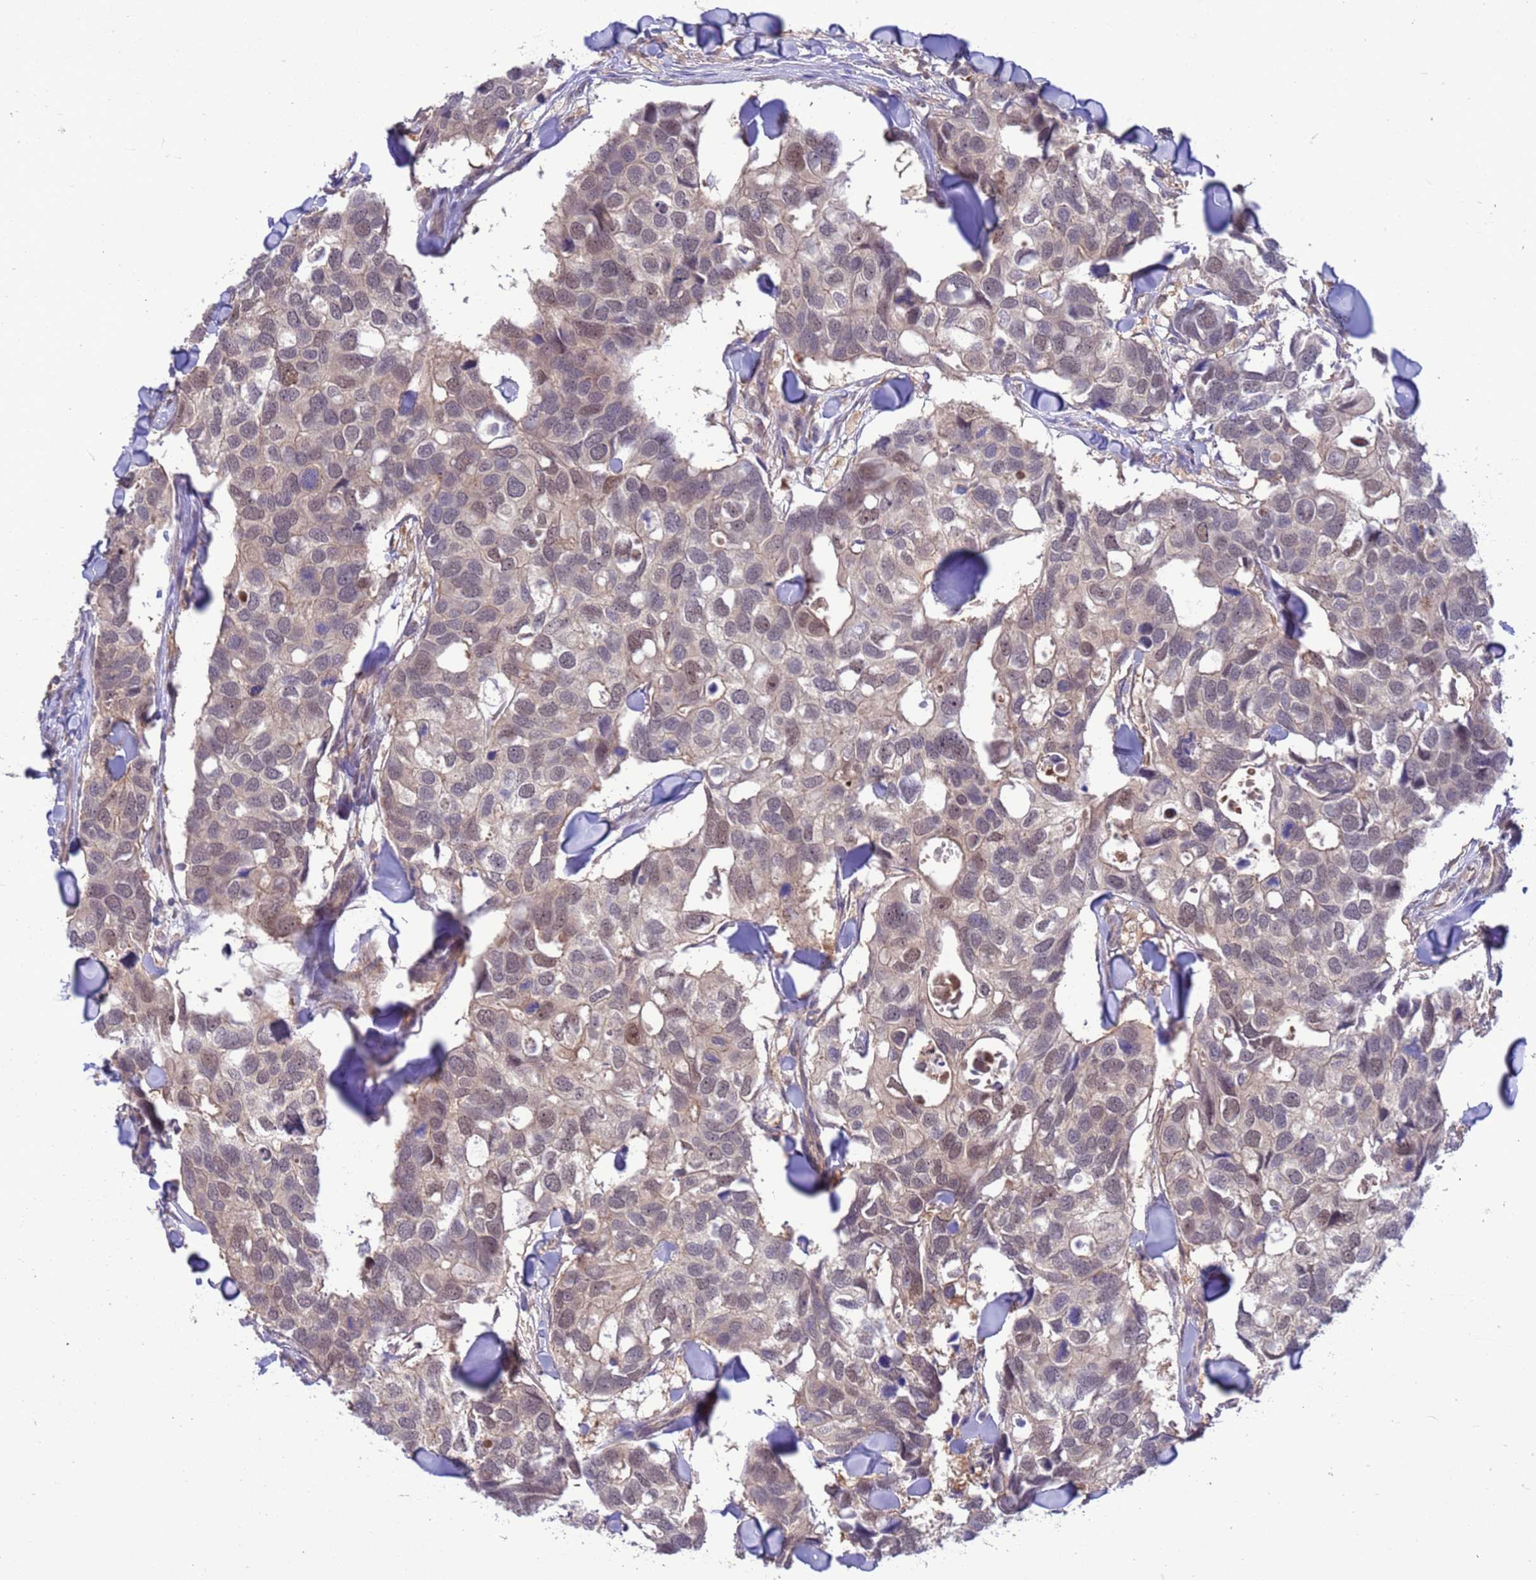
{"staining": {"intensity": "weak", "quantity": "25%-75%", "location": "nuclear"}, "tissue": "breast cancer", "cell_type": "Tumor cells", "image_type": "cancer", "snomed": [{"axis": "morphology", "description": "Duct carcinoma"}, {"axis": "topography", "description": "Breast"}], "caption": "Breast cancer (invasive ductal carcinoma) stained with immunohistochemistry (IHC) displays weak nuclear positivity in approximately 25%-75% of tumor cells. (IHC, brightfield microscopy, high magnification).", "gene": "ZNF461", "patient": {"sex": "female", "age": 83}}